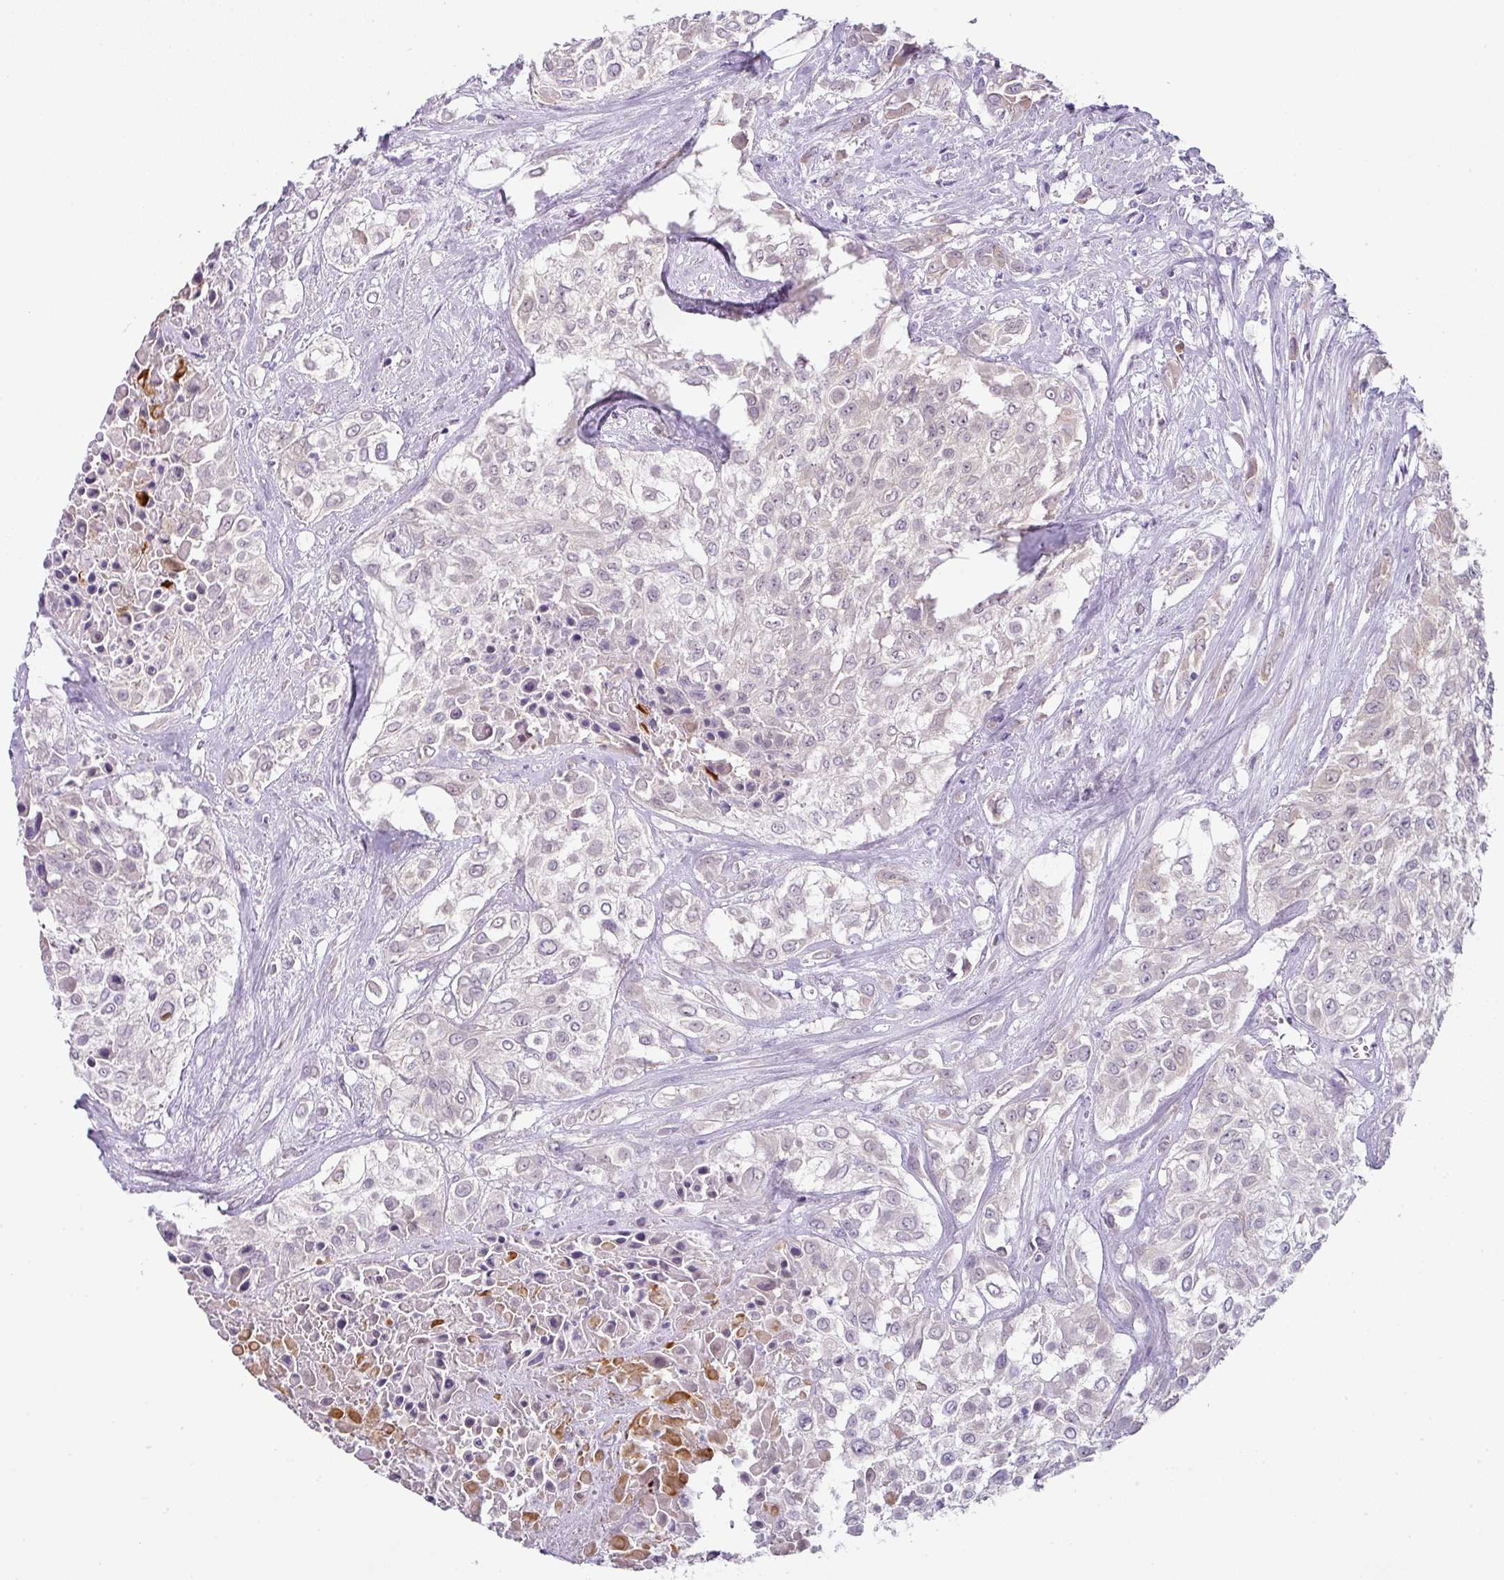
{"staining": {"intensity": "negative", "quantity": "none", "location": "none"}, "tissue": "urothelial cancer", "cell_type": "Tumor cells", "image_type": "cancer", "snomed": [{"axis": "morphology", "description": "Urothelial carcinoma, High grade"}, {"axis": "topography", "description": "Urinary bladder"}], "caption": "High-grade urothelial carcinoma stained for a protein using immunohistochemistry displays no staining tumor cells.", "gene": "FGF17", "patient": {"sex": "male", "age": 57}}